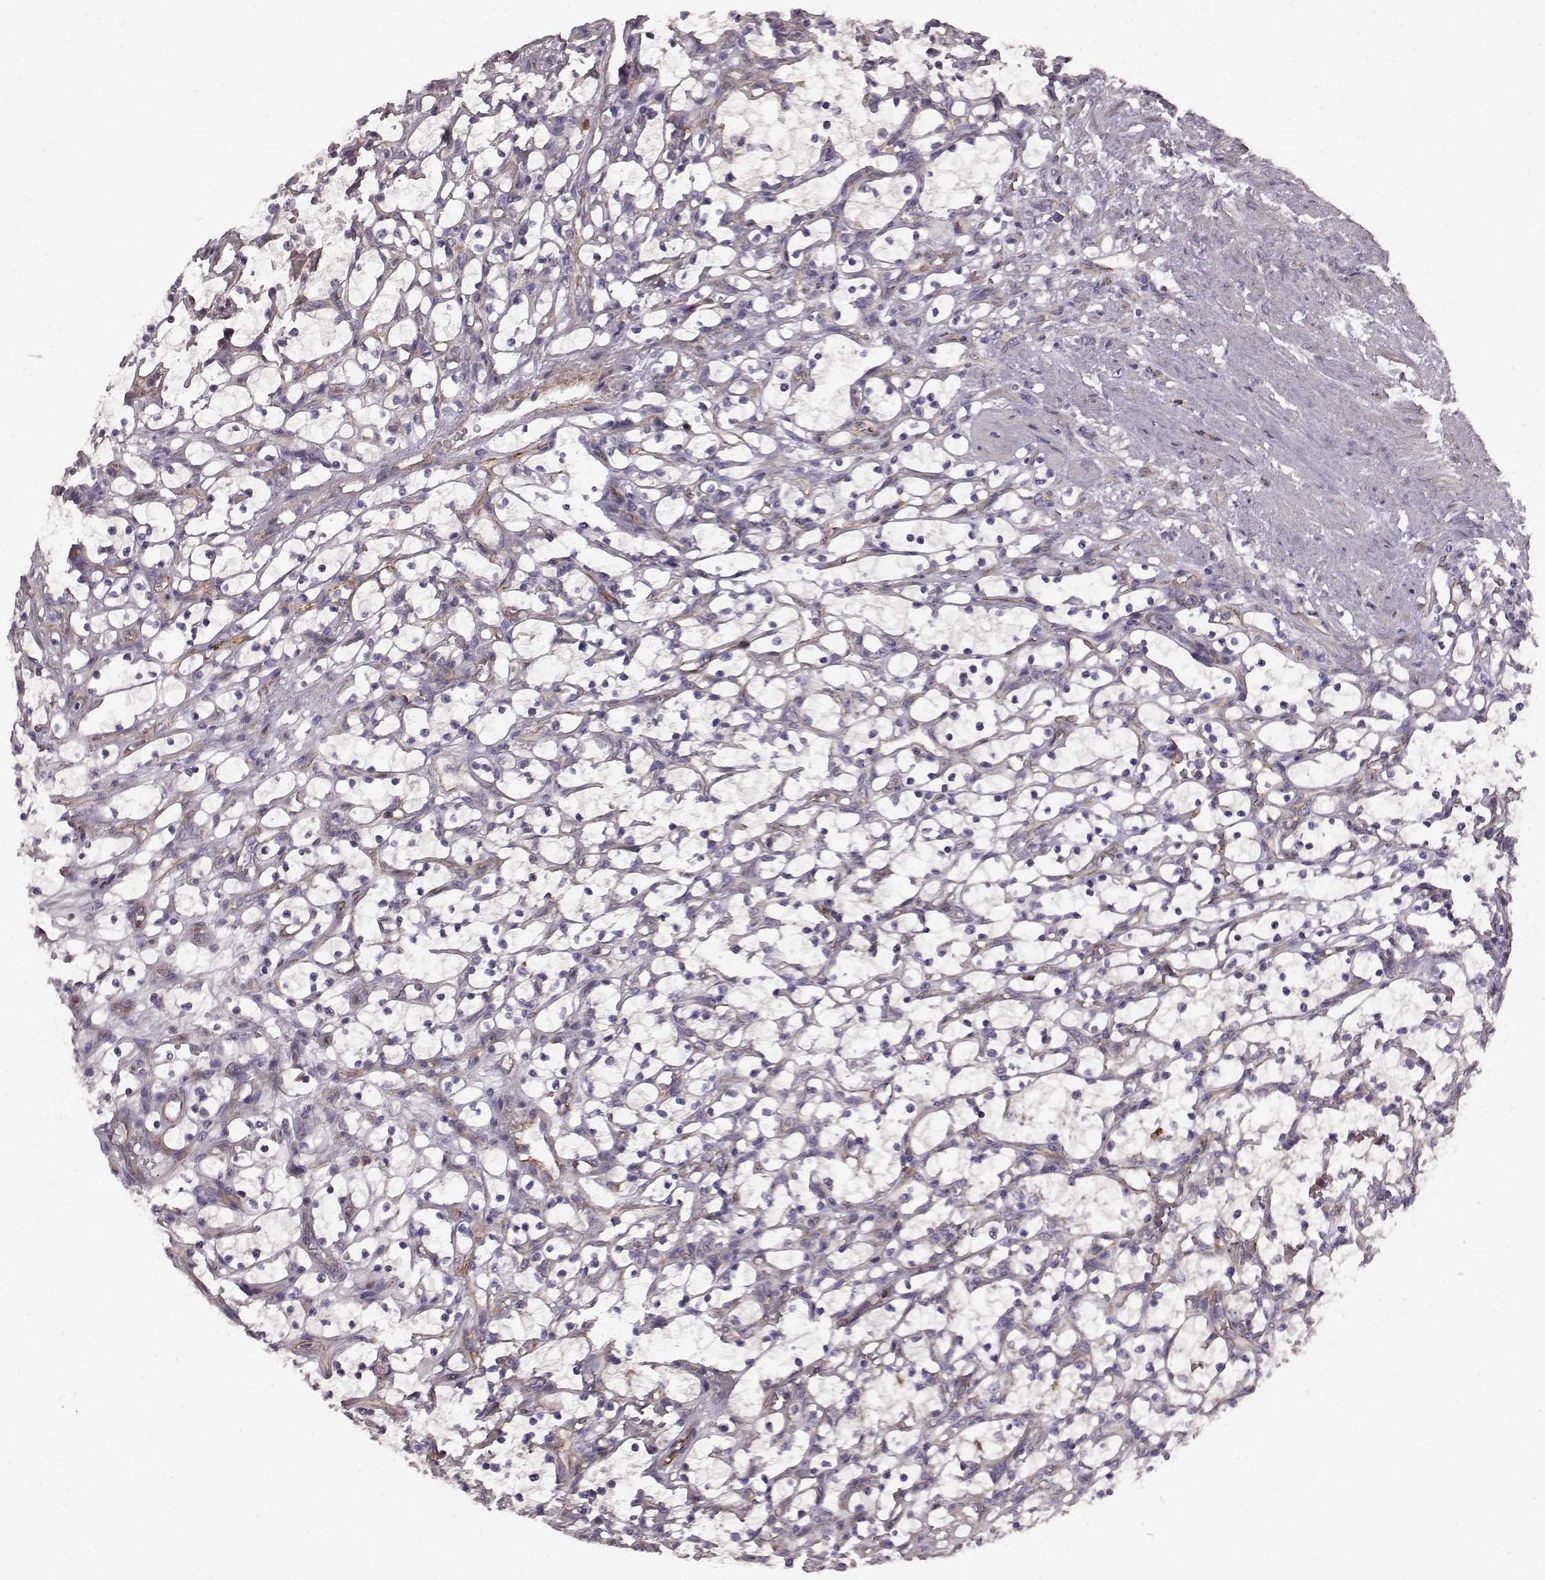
{"staining": {"intensity": "negative", "quantity": "none", "location": "none"}, "tissue": "renal cancer", "cell_type": "Tumor cells", "image_type": "cancer", "snomed": [{"axis": "morphology", "description": "Adenocarcinoma, NOS"}, {"axis": "topography", "description": "Kidney"}], "caption": "Tumor cells are negative for protein expression in human renal cancer.", "gene": "SLC22A18", "patient": {"sex": "female", "age": 69}}